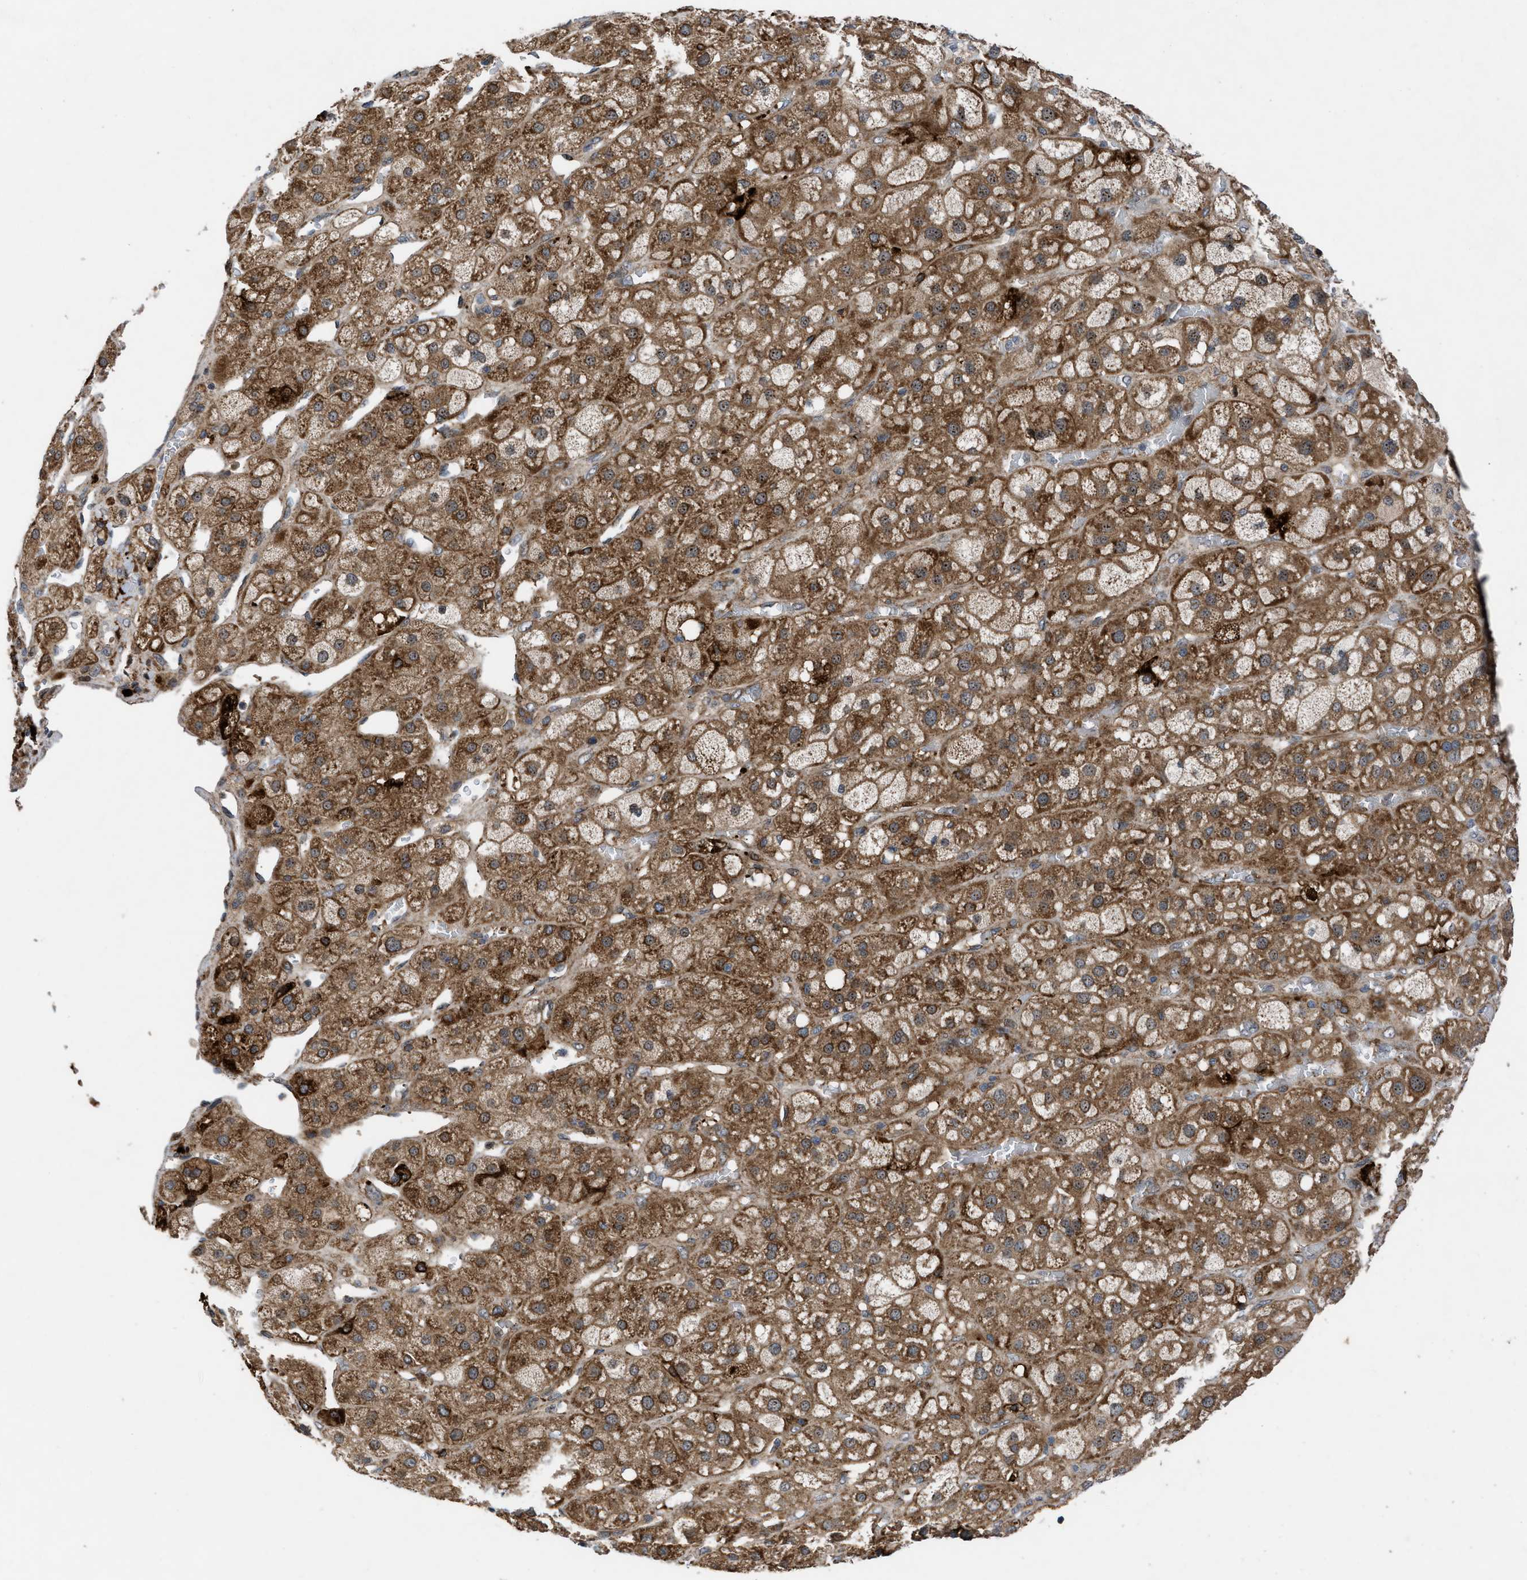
{"staining": {"intensity": "moderate", "quantity": ">75%", "location": "cytoplasmic/membranous"}, "tissue": "adrenal gland", "cell_type": "Glandular cells", "image_type": "normal", "snomed": [{"axis": "morphology", "description": "Normal tissue, NOS"}, {"axis": "topography", "description": "Adrenal gland"}], "caption": "Immunohistochemistry (DAB (3,3'-diaminobenzidine)) staining of normal adrenal gland demonstrates moderate cytoplasmic/membranous protein staining in about >75% of glandular cells. (DAB (3,3'-diaminobenzidine) IHC, brown staining for protein, blue staining for nuclei).", "gene": "AP3M2", "patient": {"sex": "female", "age": 47}}